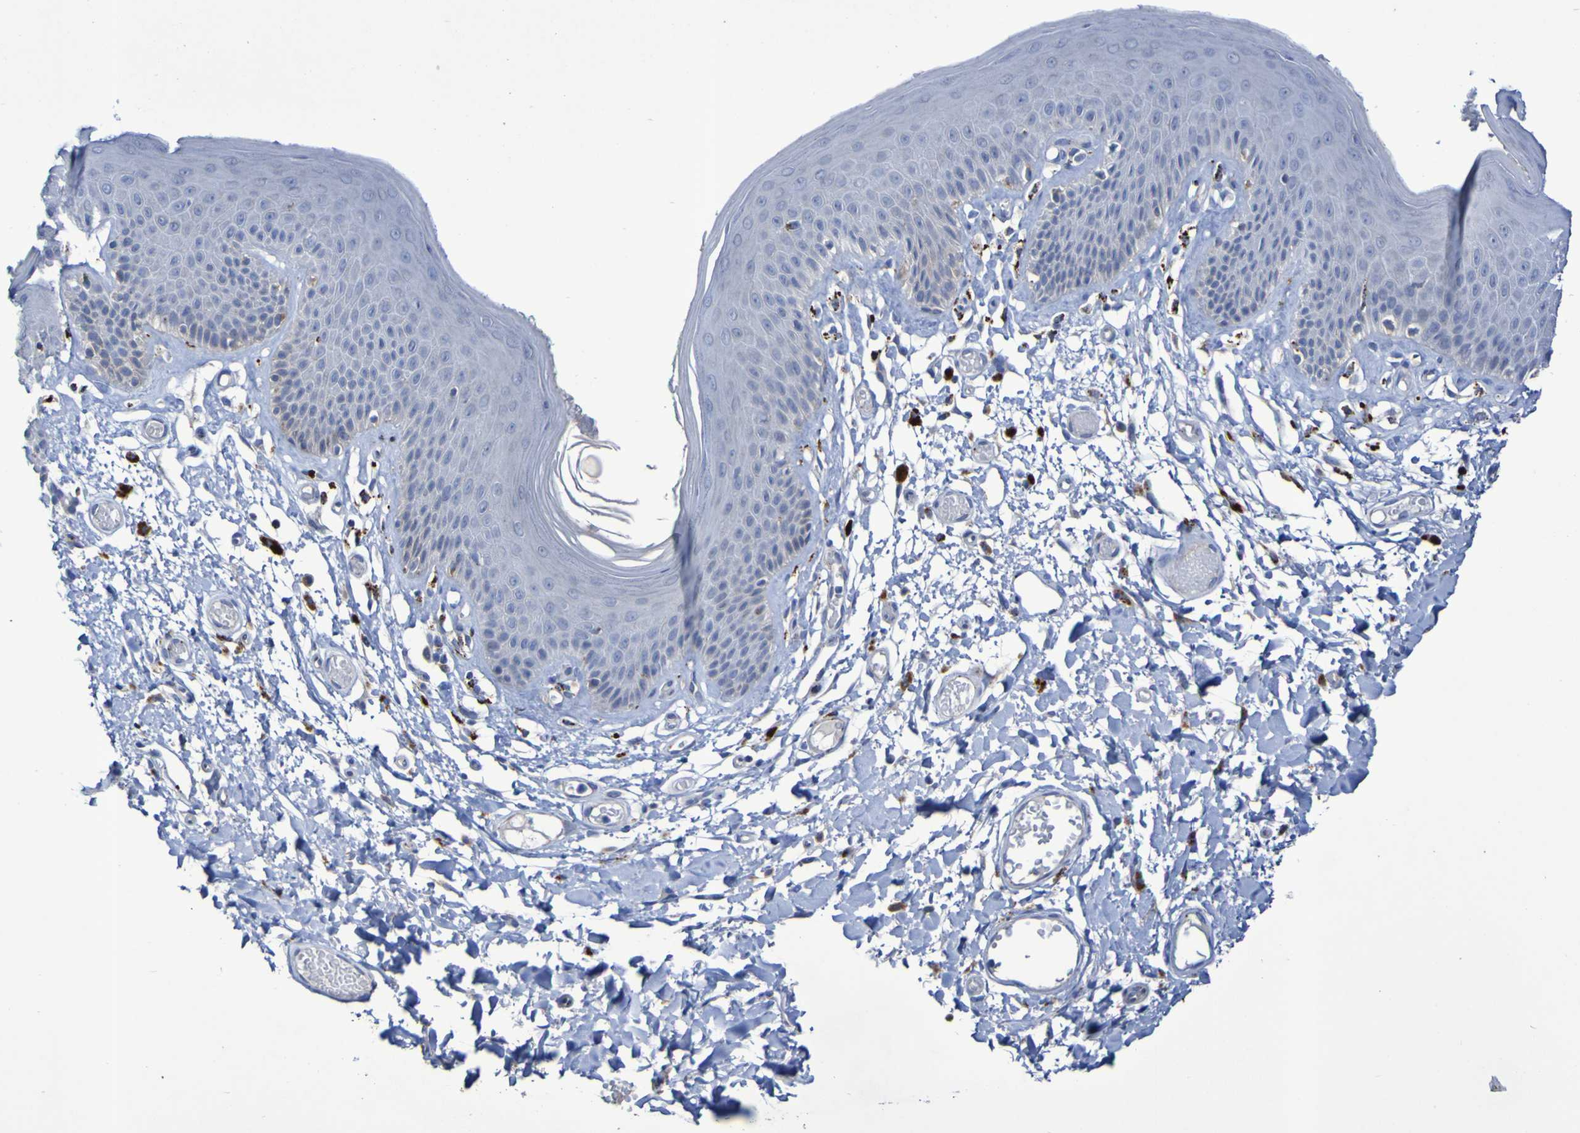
{"staining": {"intensity": "weak", "quantity": "<25%", "location": "cytoplasmic/membranous"}, "tissue": "skin", "cell_type": "Epidermal cells", "image_type": "normal", "snomed": [{"axis": "morphology", "description": "Normal tissue, NOS"}, {"axis": "topography", "description": "Vulva"}], "caption": "Histopathology image shows no significant protein staining in epidermal cells of unremarkable skin. (DAB (3,3'-diaminobenzidine) immunohistochemistry with hematoxylin counter stain).", "gene": "TPH1", "patient": {"sex": "female", "age": 73}}